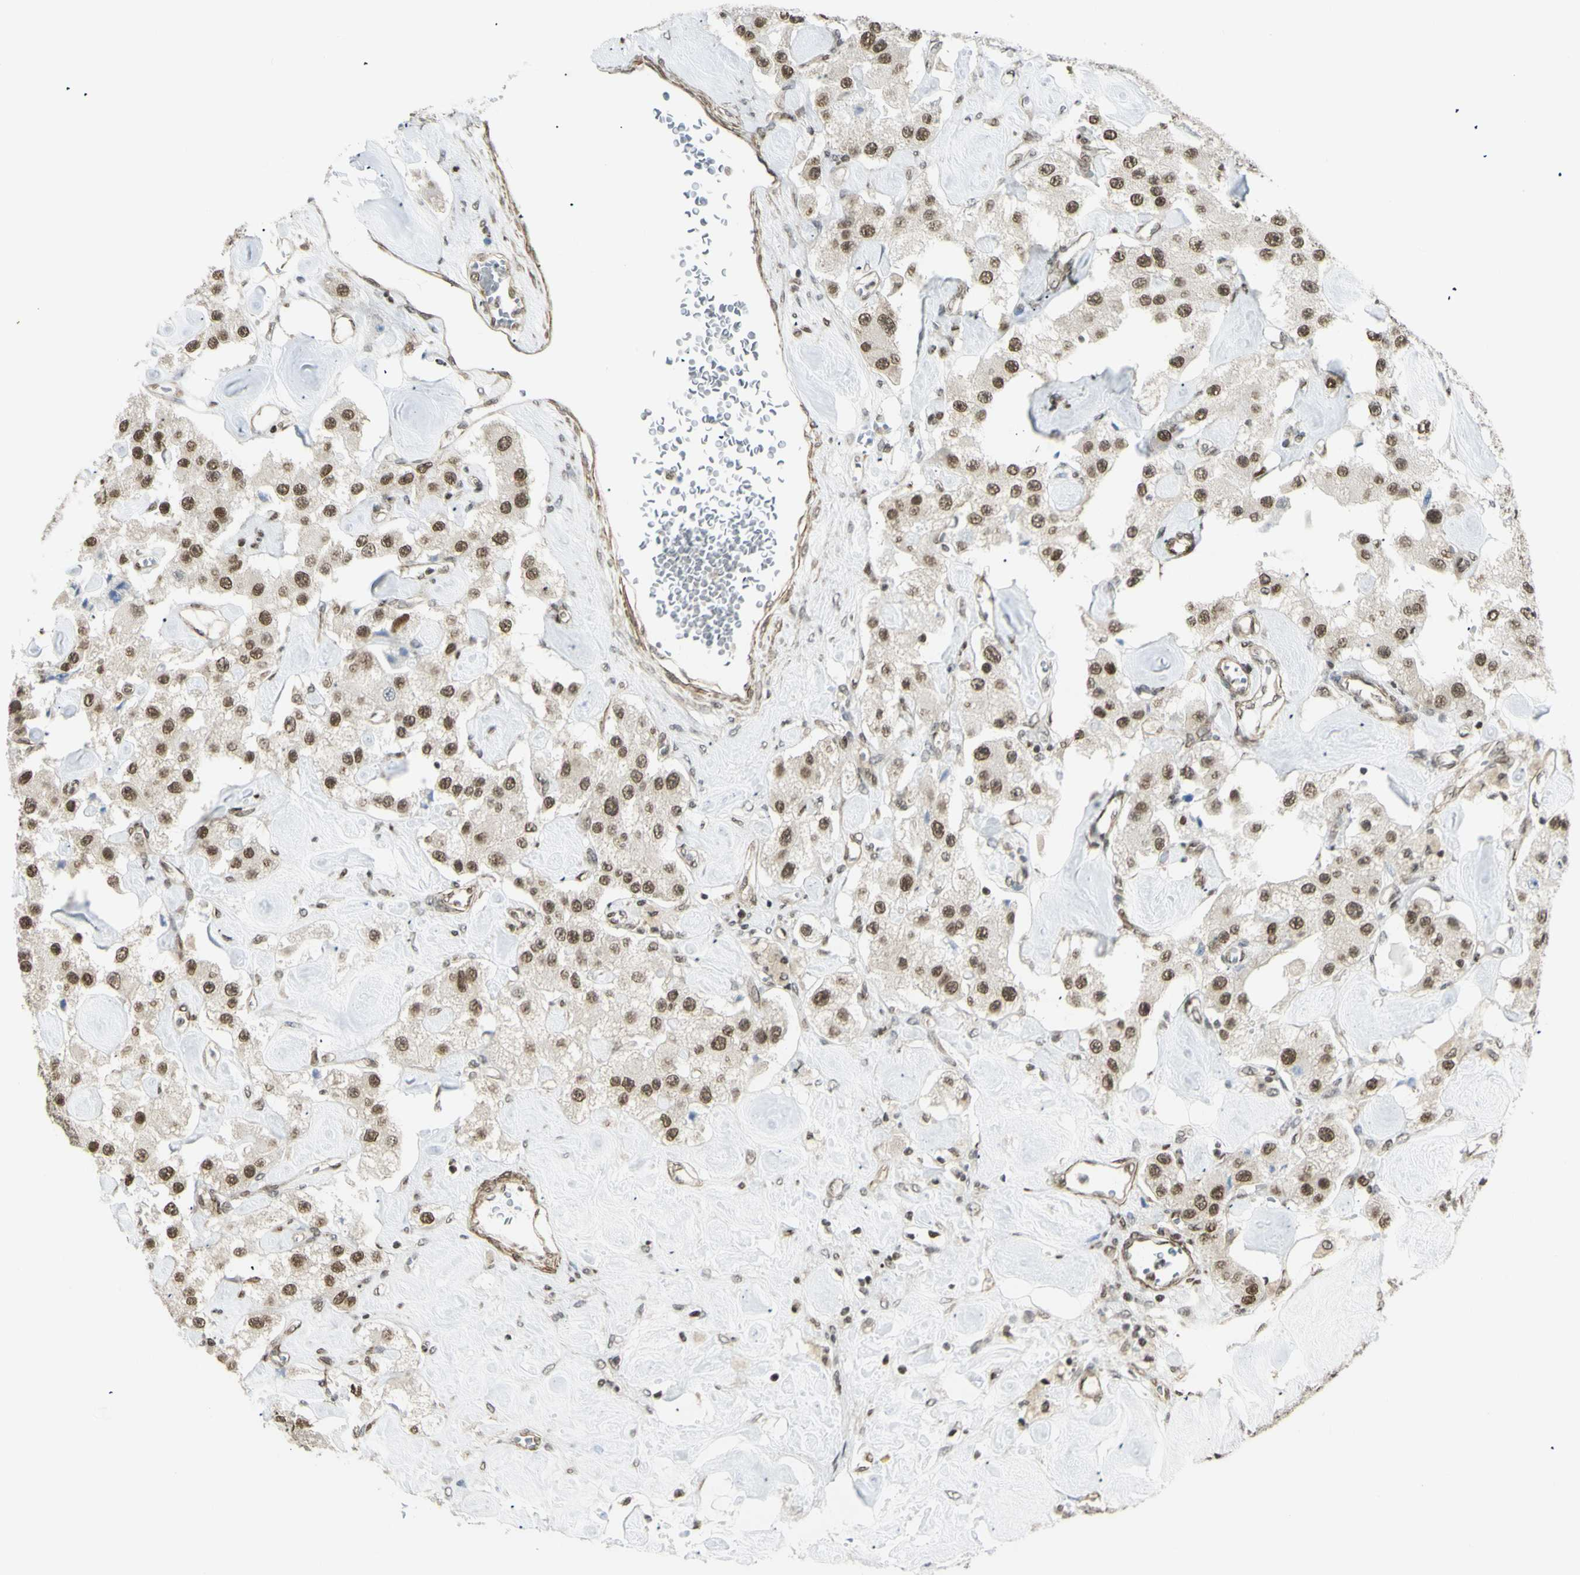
{"staining": {"intensity": "moderate", "quantity": ">75%", "location": "nuclear"}, "tissue": "carcinoid", "cell_type": "Tumor cells", "image_type": "cancer", "snomed": [{"axis": "morphology", "description": "Carcinoid, malignant, NOS"}, {"axis": "topography", "description": "Pancreas"}], "caption": "Moderate nuclear positivity for a protein is appreciated in about >75% of tumor cells of carcinoid (malignant) using IHC.", "gene": "ZMYM6", "patient": {"sex": "male", "age": 41}}